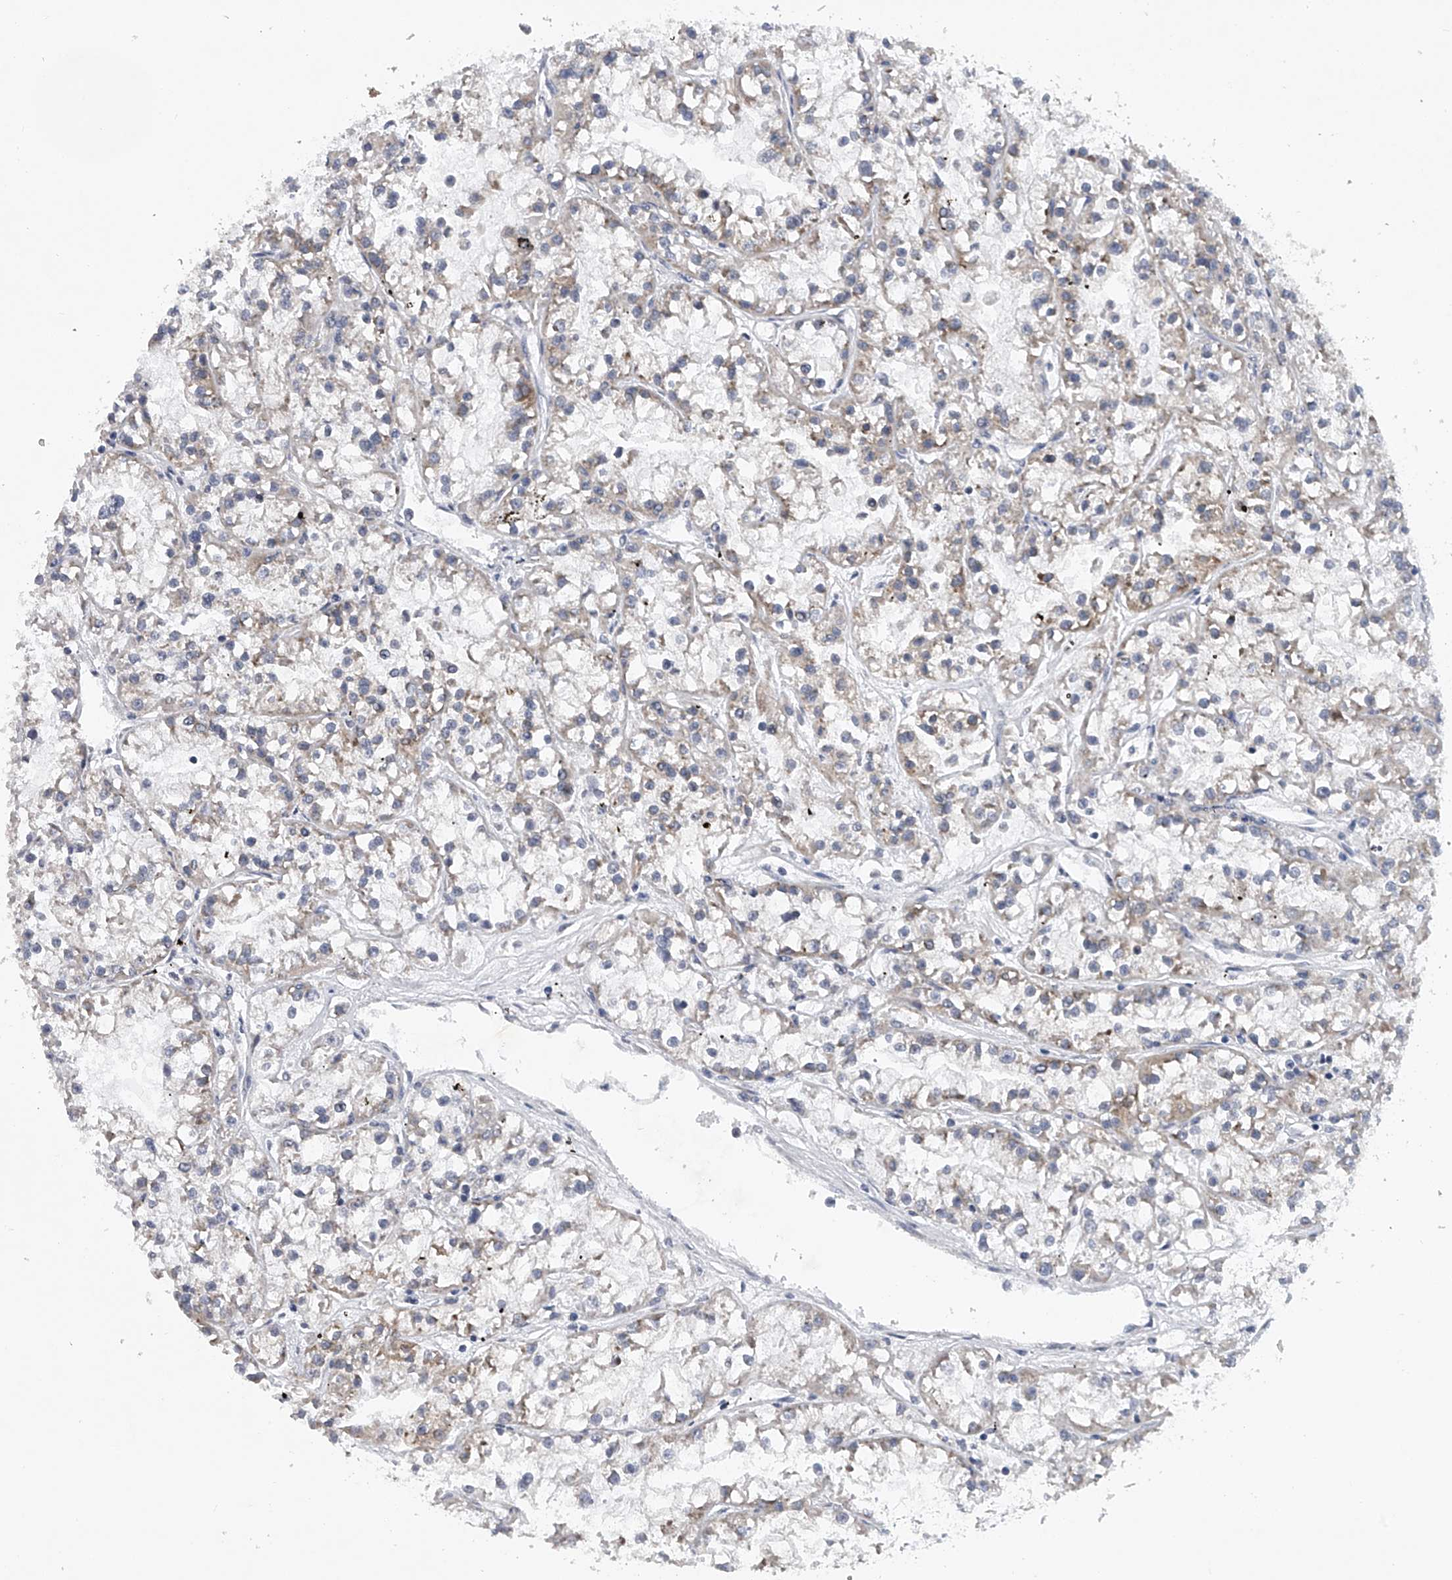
{"staining": {"intensity": "weak", "quantity": "<25%", "location": "cytoplasmic/membranous"}, "tissue": "renal cancer", "cell_type": "Tumor cells", "image_type": "cancer", "snomed": [{"axis": "morphology", "description": "Adenocarcinoma, NOS"}, {"axis": "topography", "description": "Kidney"}], "caption": "DAB immunohistochemical staining of renal cancer exhibits no significant staining in tumor cells.", "gene": "RNF5", "patient": {"sex": "female", "age": 52}}